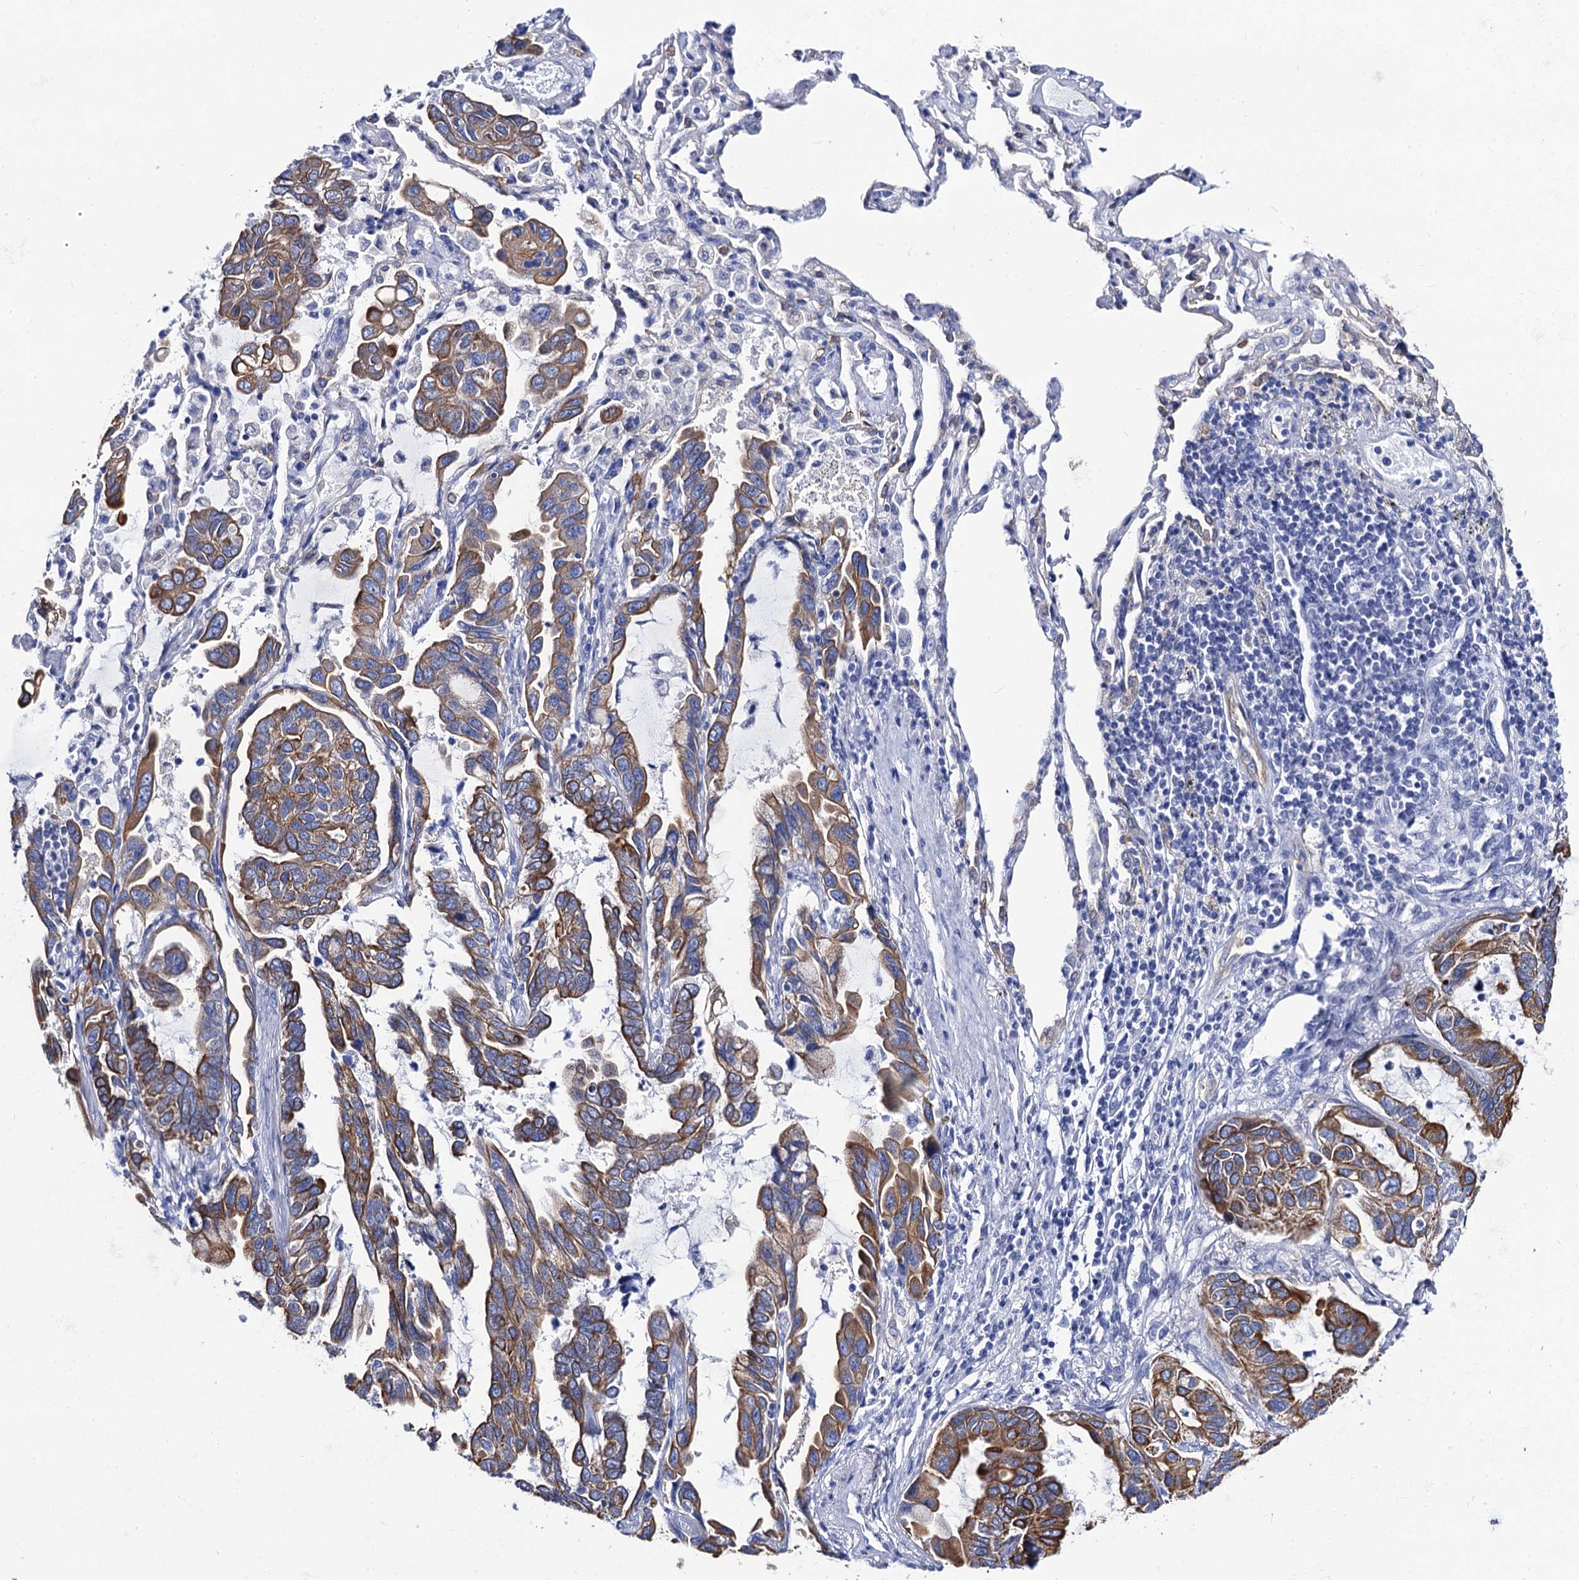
{"staining": {"intensity": "moderate", "quantity": ">75%", "location": "cytoplasmic/membranous"}, "tissue": "lung cancer", "cell_type": "Tumor cells", "image_type": "cancer", "snomed": [{"axis": "morphology", "description": "Adenocarcinoma, NOS"}, {"axis": "topography", "description": "Lung"}], "caption": "Protein positivity by immunohistochemistry shows moderate cytoplasmic/membranous expression in about >75% of tumor cells in lung cancer. (Brightfield microscopy of DAB IHC at high magnification).", "gene": "RAB3IP", "patient": {"sex": "male", "age": 64}}